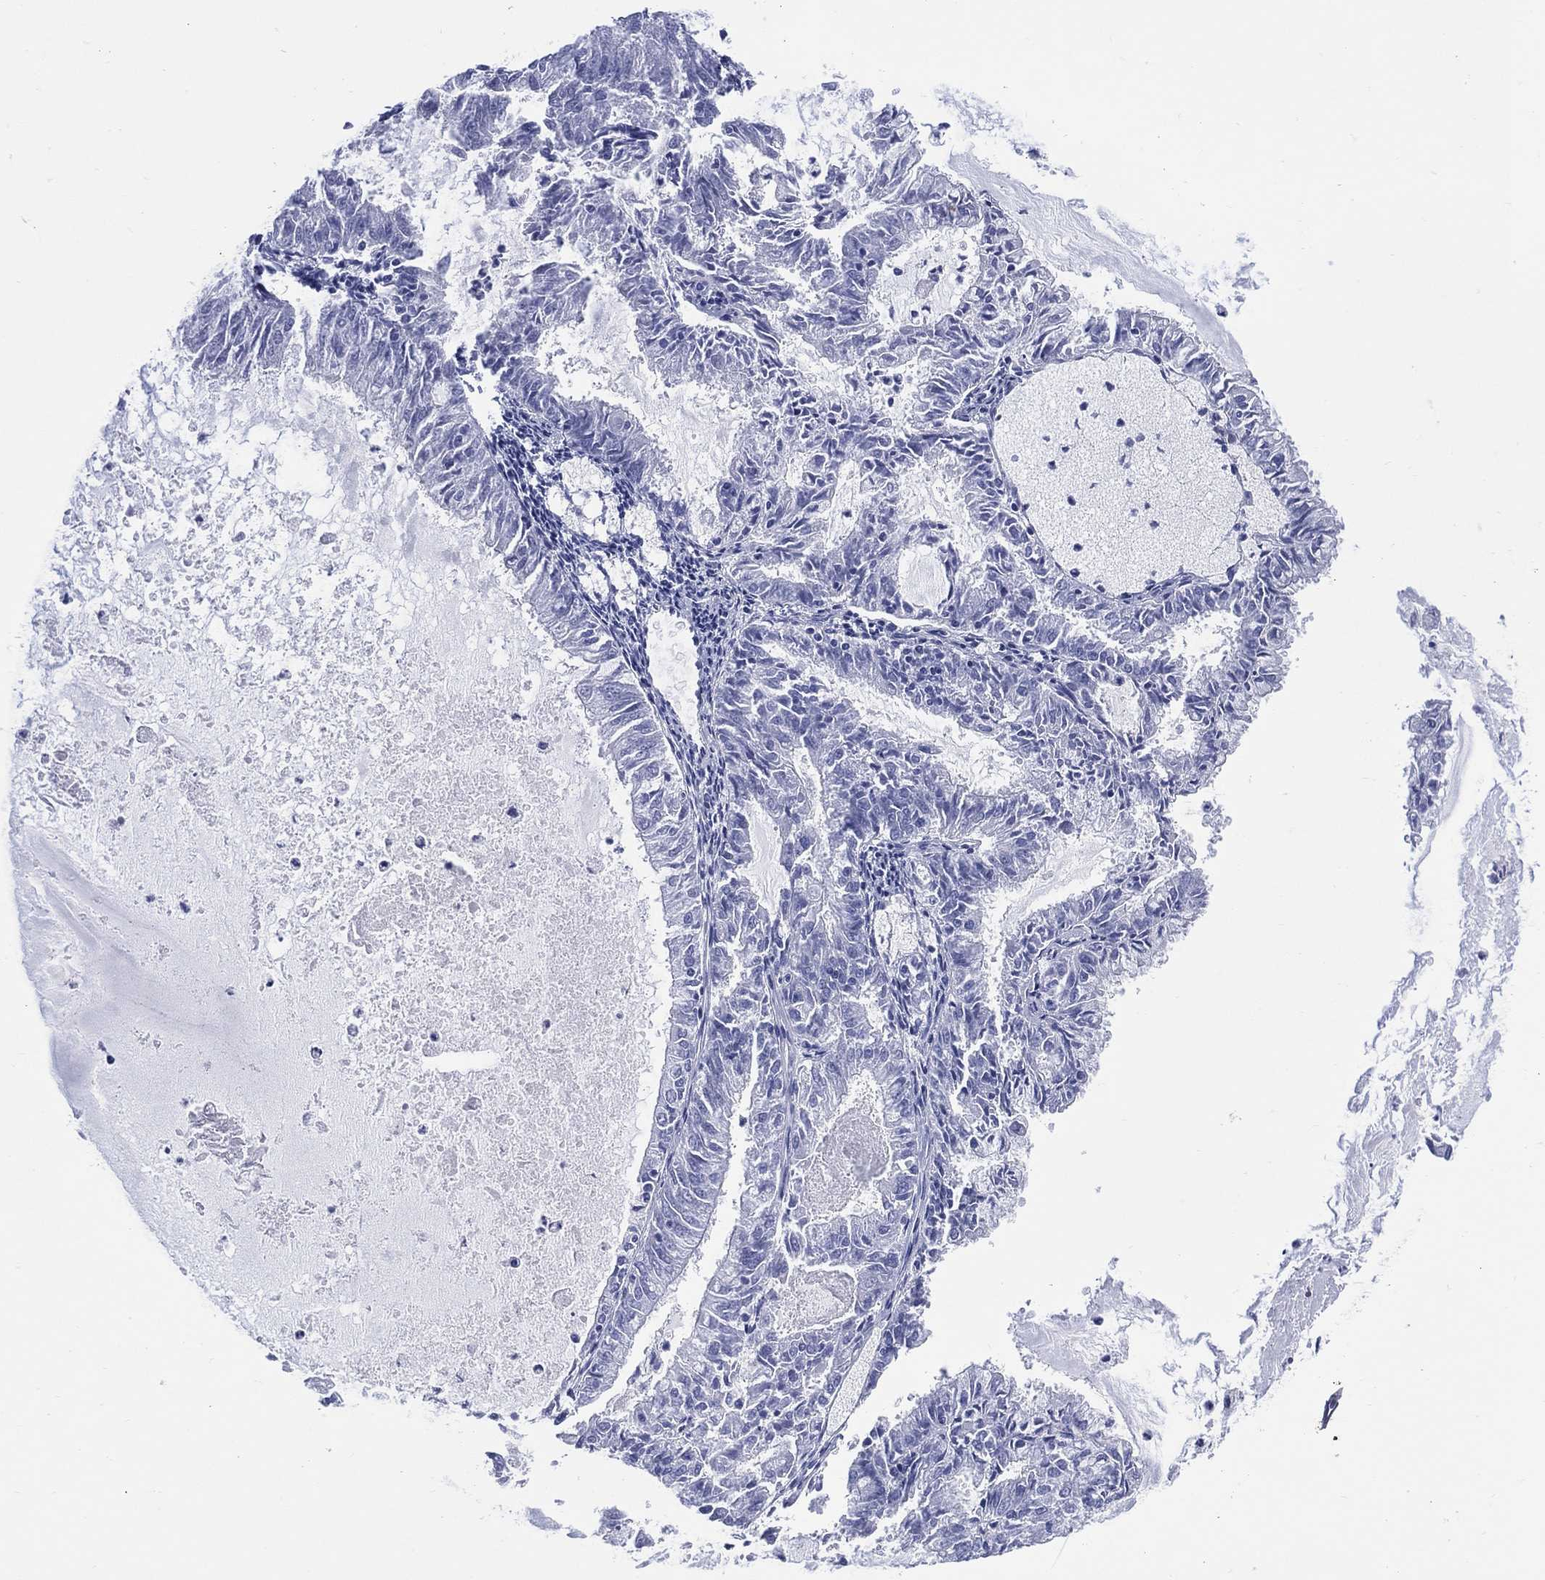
{"staining": {"intensity": "negative", "quantity": "none", "location": "none"}, "tissue": "endometrial cancer", "cell_type": "Tumor cells", "image_type": "cancer", "snomed": [{"axis": "morphology", "description": "Adenocarcinoma, NOS"}, {"axis": "topography", "description": "Endometrium"}], "caption": "IHC micrograph of neoplastic tissue: human adenocarcinoma (endometrial) stained with DAB (3,3'-diaminobenzidine) reveals no significant protein staining in tumor cells.", "gene": "LRRD1", "patient": {"sex": "female", "age": 57}}